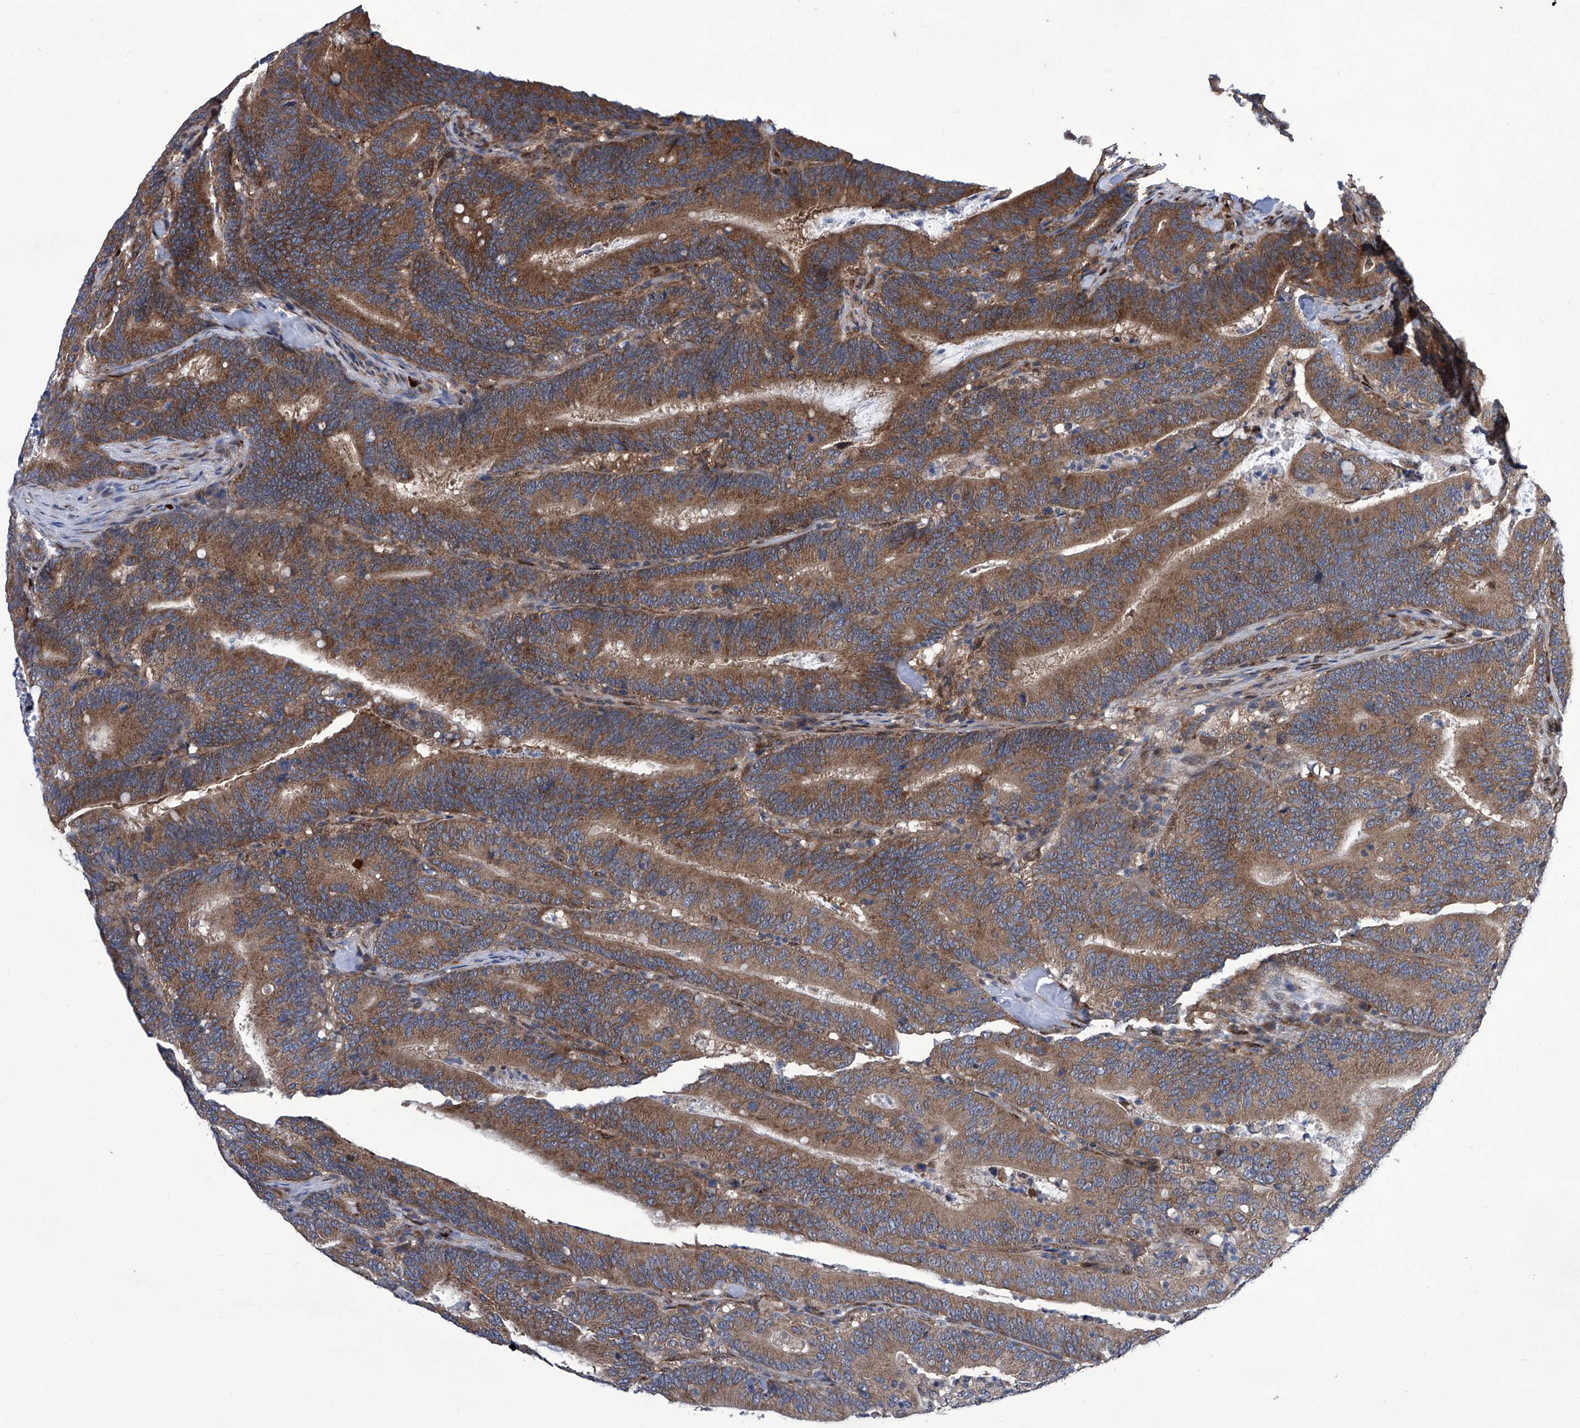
{"staining": {"intensity": "strong", "quantity": ">75%", "location": "cytoplasmic/membranous"}, "tissue": "colorectal cancer", "cell_type": "Tumor cells", "image_type": "cancer", "snomed": [{"axis": "morphology", "description": "Adenocarcinoma, NOS"}, {"axis": "topography", "description": "Colon"}], "caption": "Strong cytoplasmic/membranous protein staining is seen in approximately >75% of tumor cells in colorectal cancer. (Stains: DAB in brown, nuclei in blue, Microscopy: brightfield microscopy at high magnification).", "gene": "KTI12", "patient": {"sex": "female", "age": 66}}